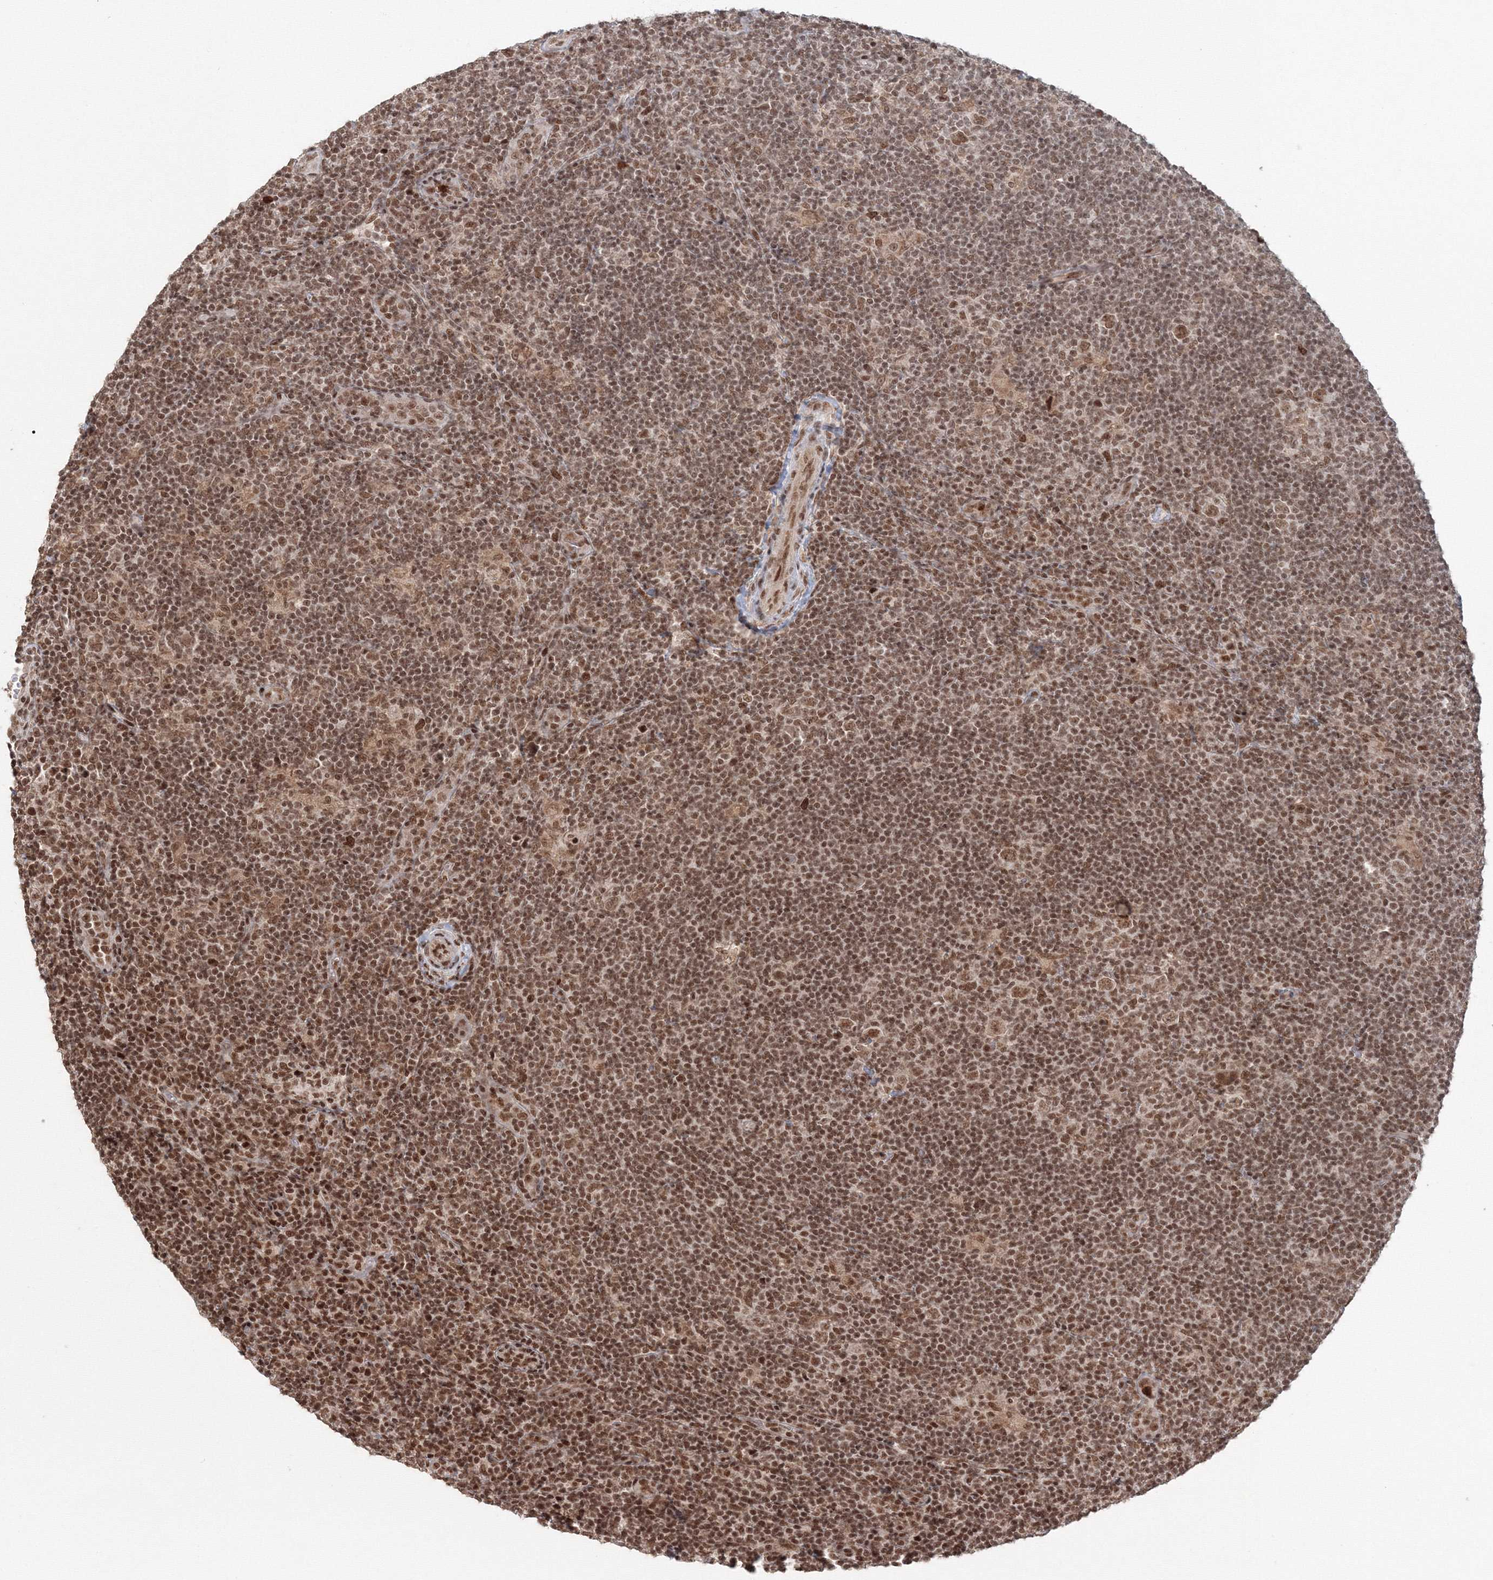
{"staining": {"intensity": "moderate", "quantity": ">75%", "location": "nuclear"}, "tissue": "lymphoma", "cell_type": "Tumor cells", "image_type": "cancer", "snomed": [{"axis": "morphology", "description": "Hodgkin's disease, NOS"}, {"axis": "topography", "description": "Lymph node"}], "caption": "This photomicrograph demonstrates IHC staining of Hodgkin's disease, with medium moderate nuclear positivity in about >75% of tumor cells.", "gene": "KIF20A", "patient": {"sex": "female", "age": 57}}